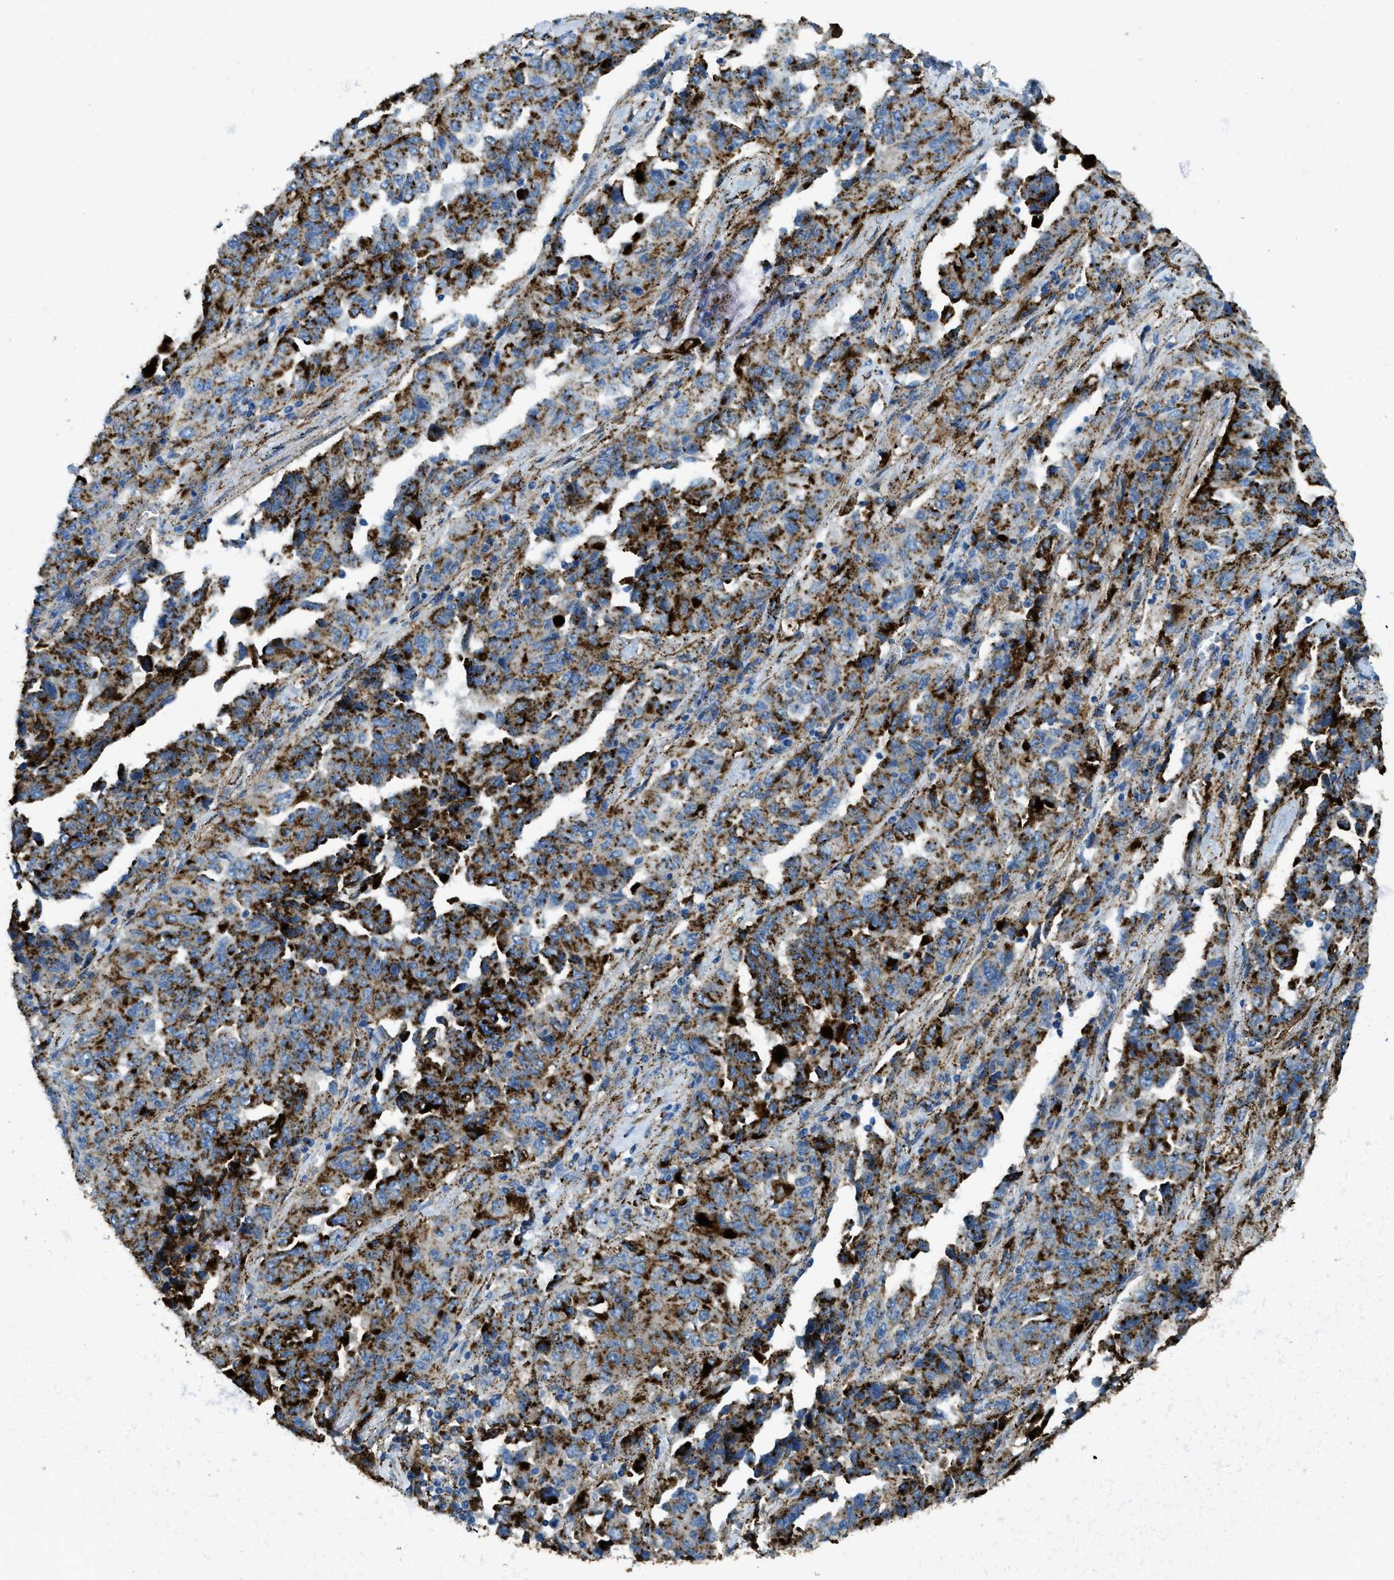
{"staining": {"intensity": "strong", "quantity": ">75%", "location": "cytoplasmic/membranous"}, "tissue": "lung cancer", "cell_type": "Tumor cells", "image_type": "cancer", "snomed": [{"axis": "morphology", "description": "Adenocarcinoma, NOS"}, {"axis": "topography", "description": "Lung"}], "caption": "This is an image of immunohistochemistry (IHC) staining of lung cancer (adenocarcinoma), which shows strong expression in the cytoplasmic/membranous of tumor cells.", "gene": "SCARB2", "patient": {"sex": "female", "age": 51}}